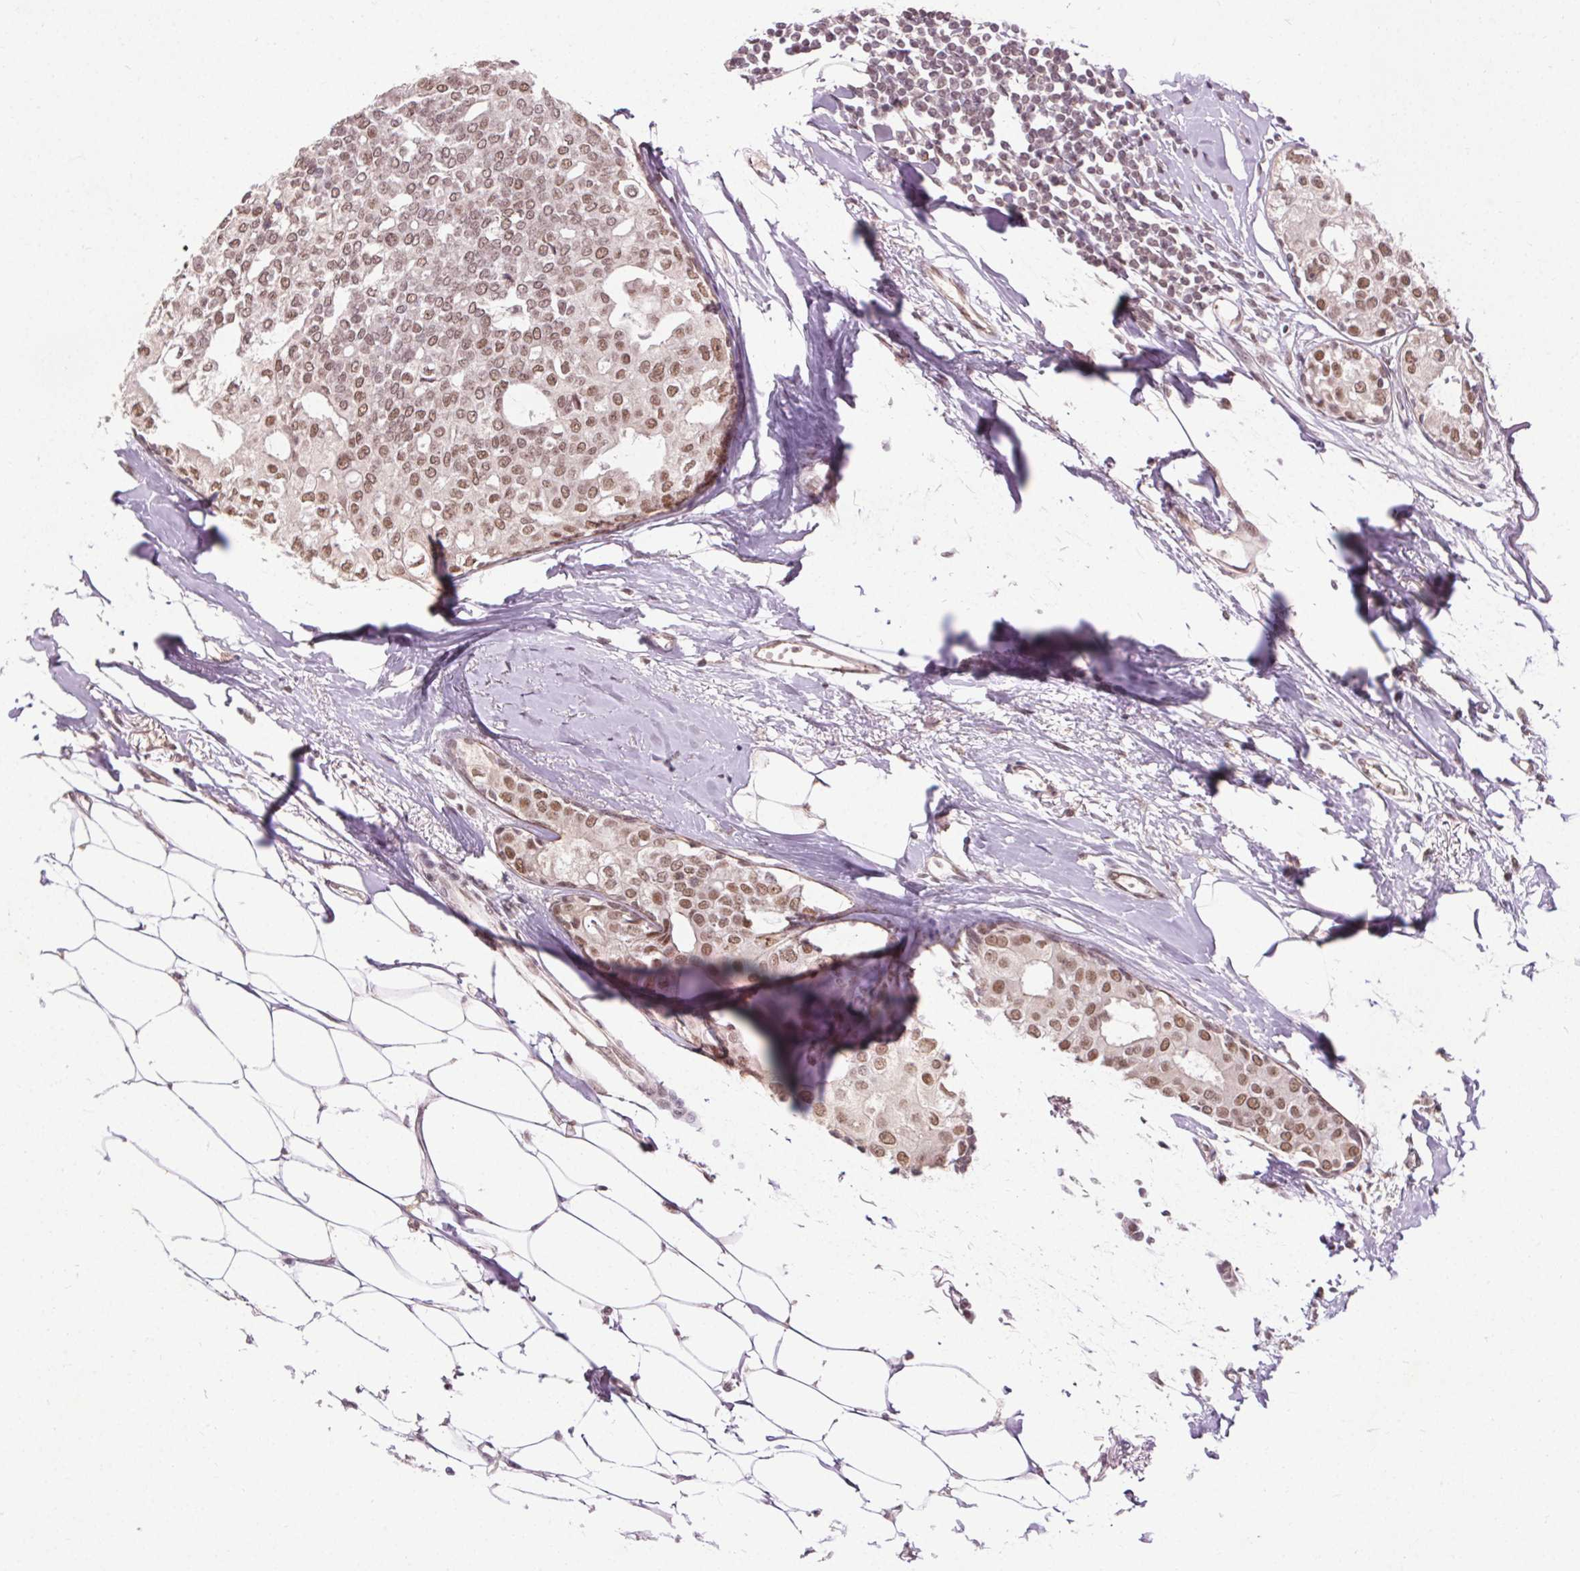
{"staining": {"intensity": "moderate", "quantity": ">75%", "location": "nuclear"}, "tissue": "breast cancer", "cell_type": "Tumor cells", "image_type": "cancer", "snomed": [{"axis": "morphology", "description": "Duct carcinoma"}, {"axis": "topography", "description": "Breast"}], "caption": "Breast cancer (invasive ductal carcinoma) stained for a protein (brown) displays moderate nuclear positive expression in about >75% of tumor cells.", "gene": "MED6", "patient": {"sex": "female", "age": 40}}